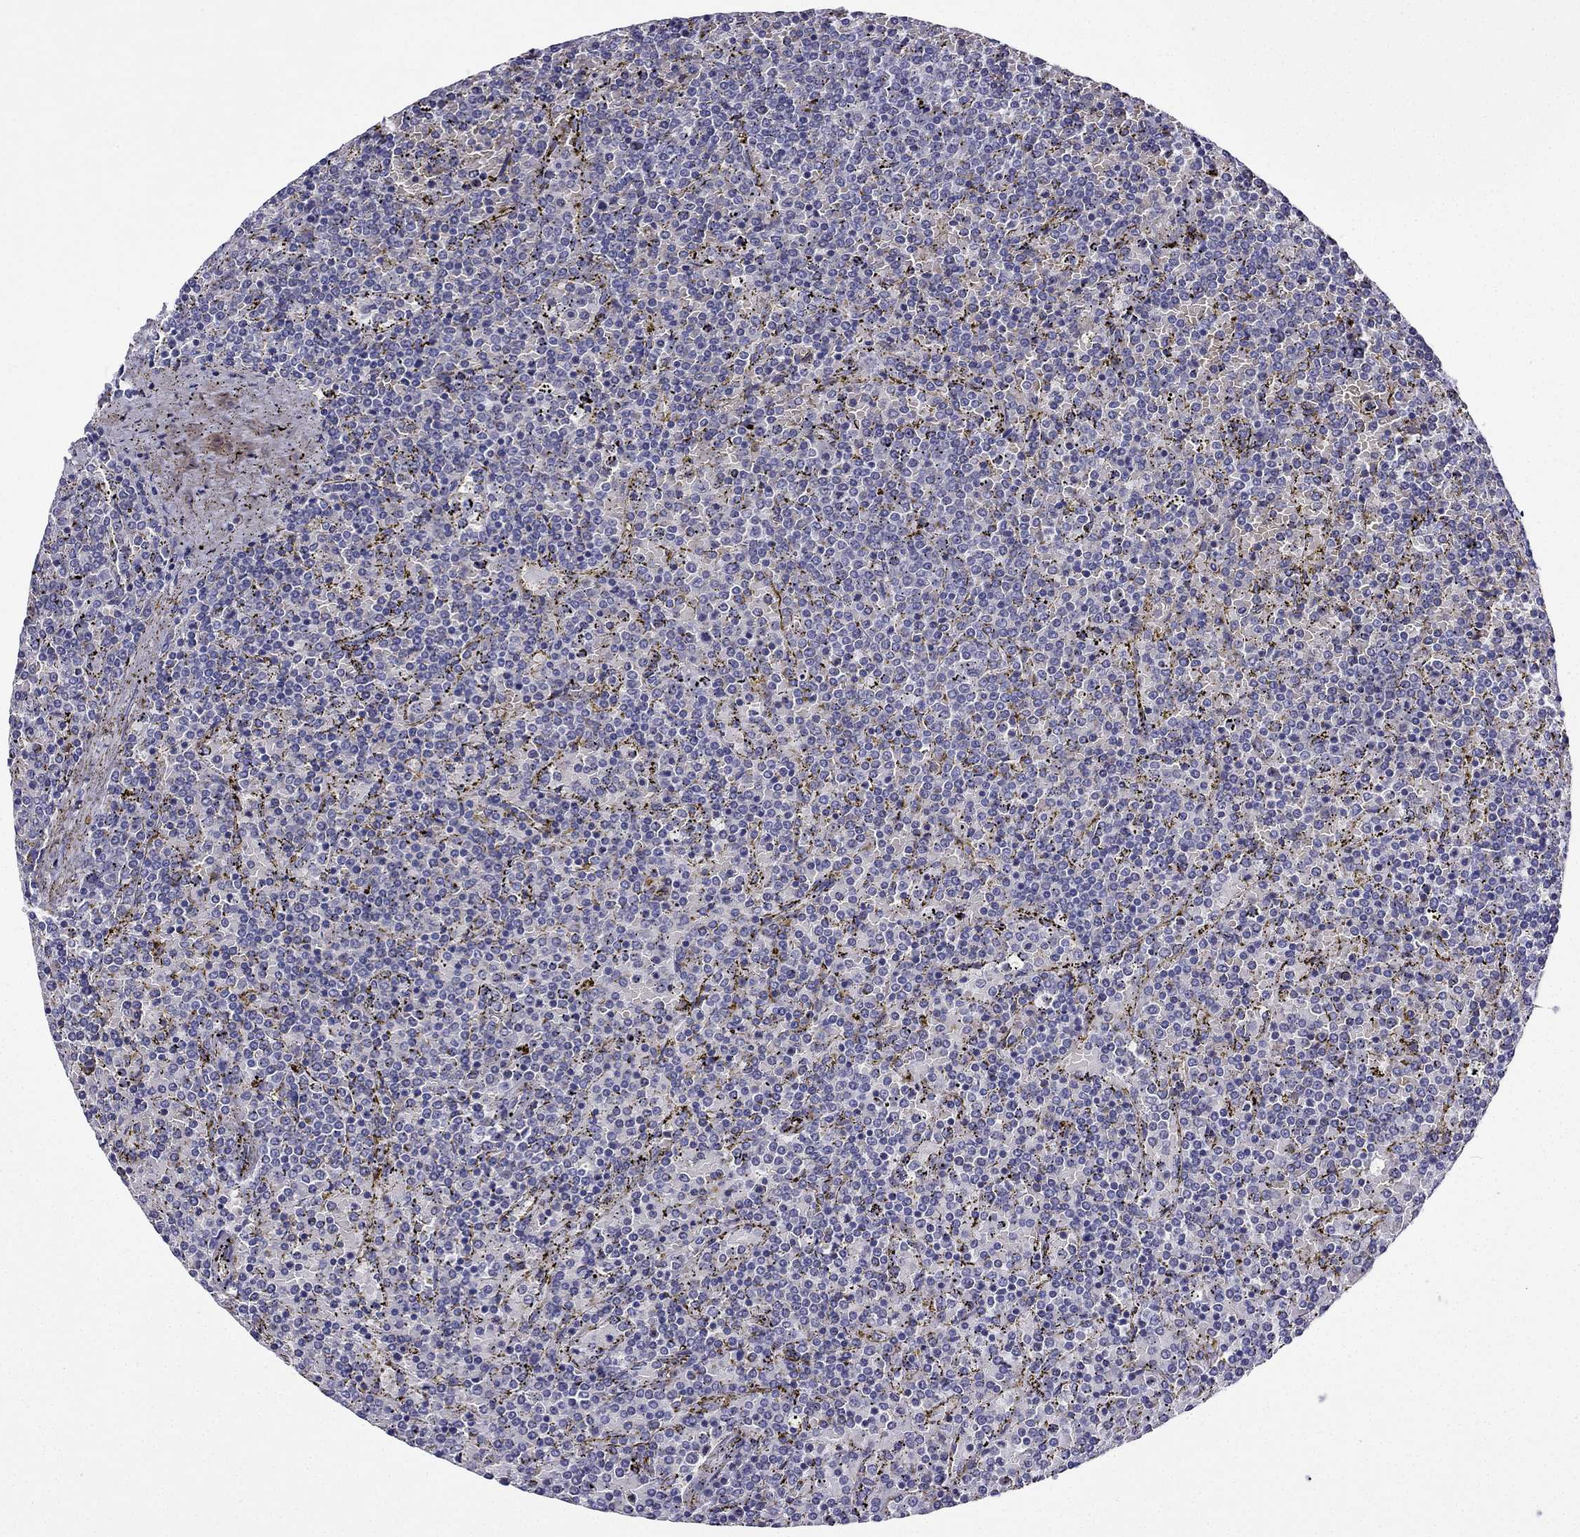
{"staining": {"intensity": "negative", "quantity": "none", "location": "none"}, "tissue": "lymphoma", "cell_type": "Tumor cells", "image_type": "cancer", "snomed": [{"axis": "morphology", "description": "Malignant lymphoma, non-Hodgkin's type, Low grade"}, {"axis": "topography", "description": "Spleen"}], "caption": "This is an immunohistochemistry (IHC) histopathology image of human malignant lymphoma, non-Hodgkin's type (low-grade). There is no staining in tumor cells.", "gene": "KIF5A", "patient": {"sex": "female", "age": 77}}